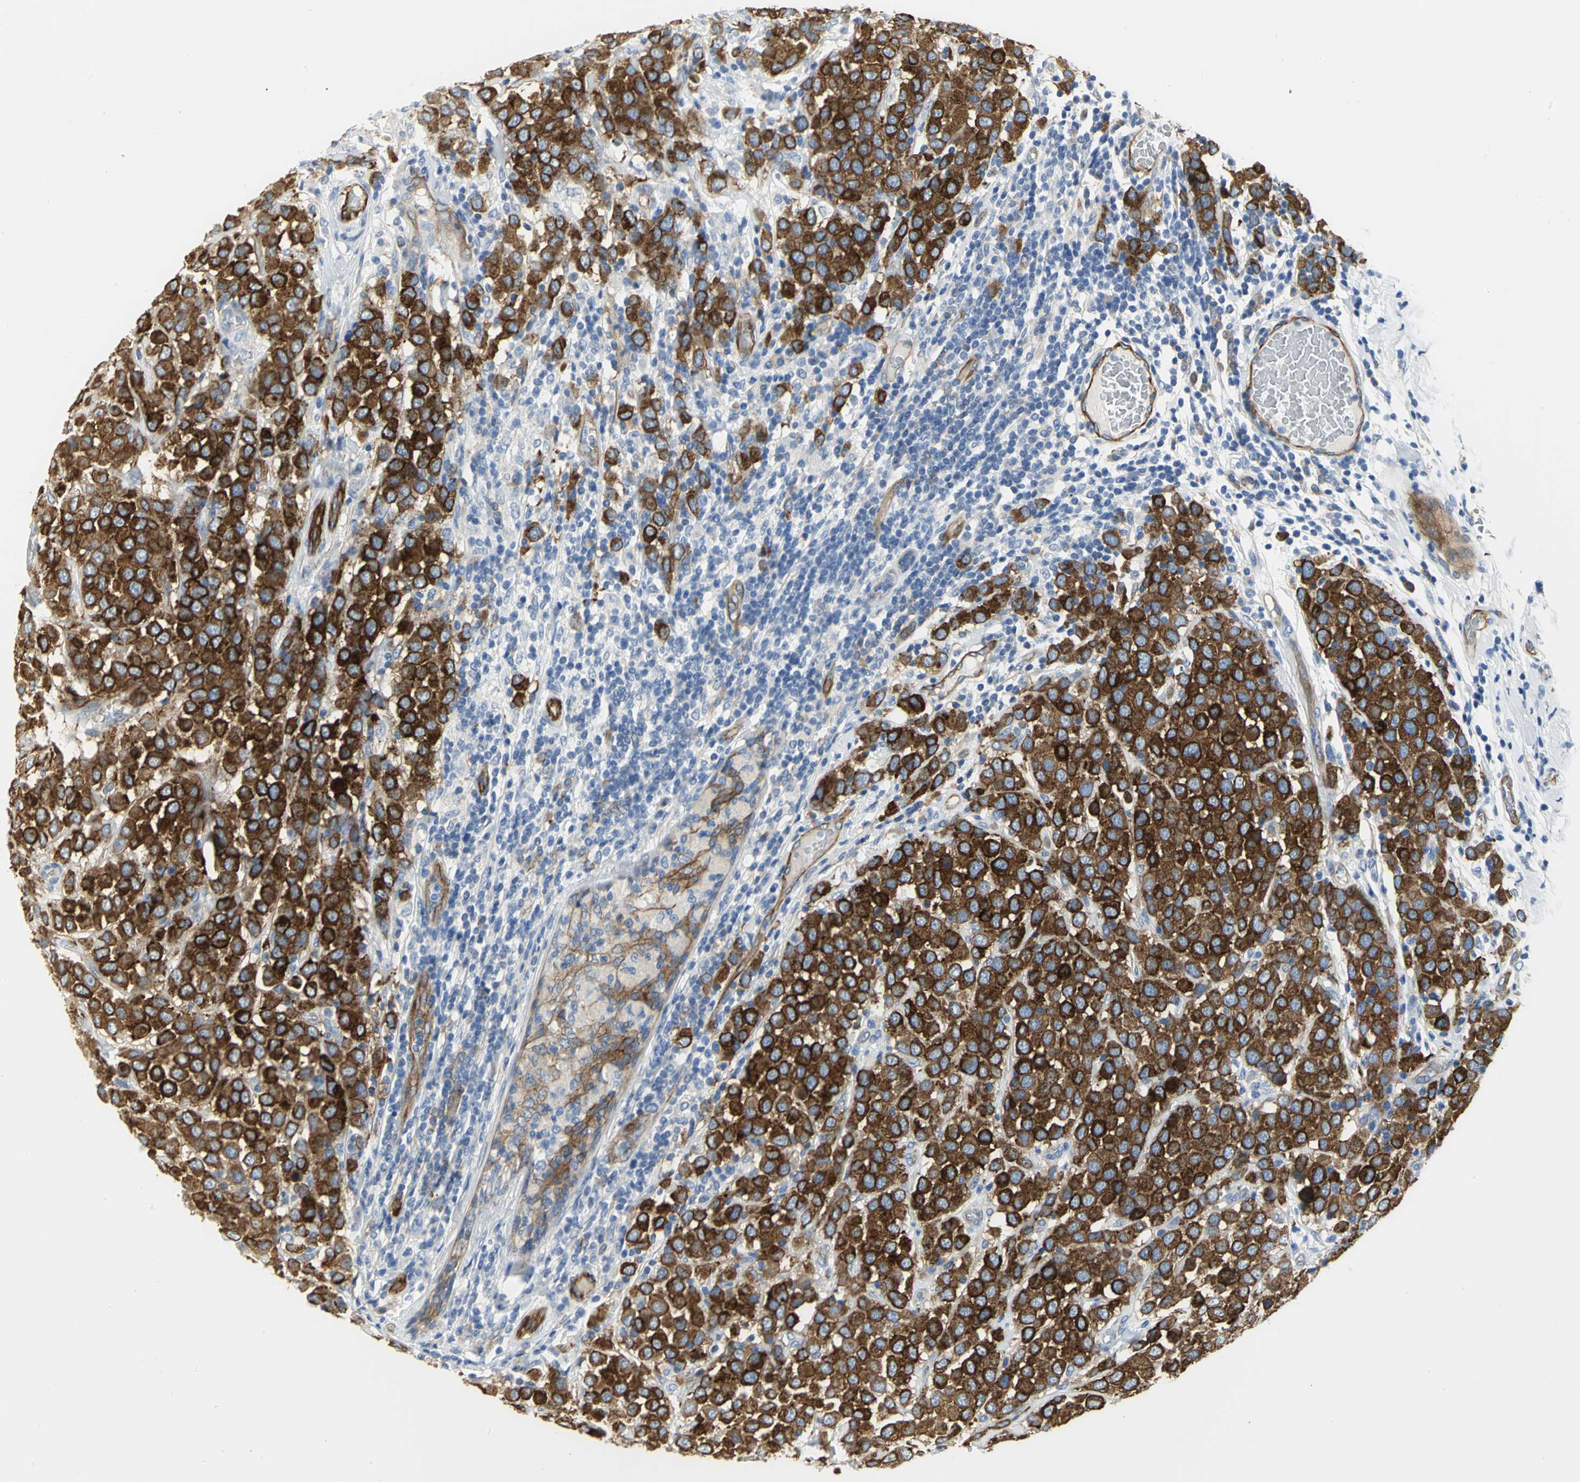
{"staining": {"intensity": "strong", "quantity": ">75%", "location": "cytoplasmic/membranous"}, "tissue": "breast cancer", "cell_type": "Tumor cells", "image_type": "cancer", "snomed": [{"axis": "morphology", "description": "Duct carcinoma"}, {"axis": "topography", "description": "Breast"}], "caption": "Brown immunohistochemical staining in human breast cancer (intraductal carcinoma) displays strong cytoplasmic/membranous positivity in approximately >75% of tumor cells.", "gene": "FLNB", "patient": {"sex": "female", "age": 61}}